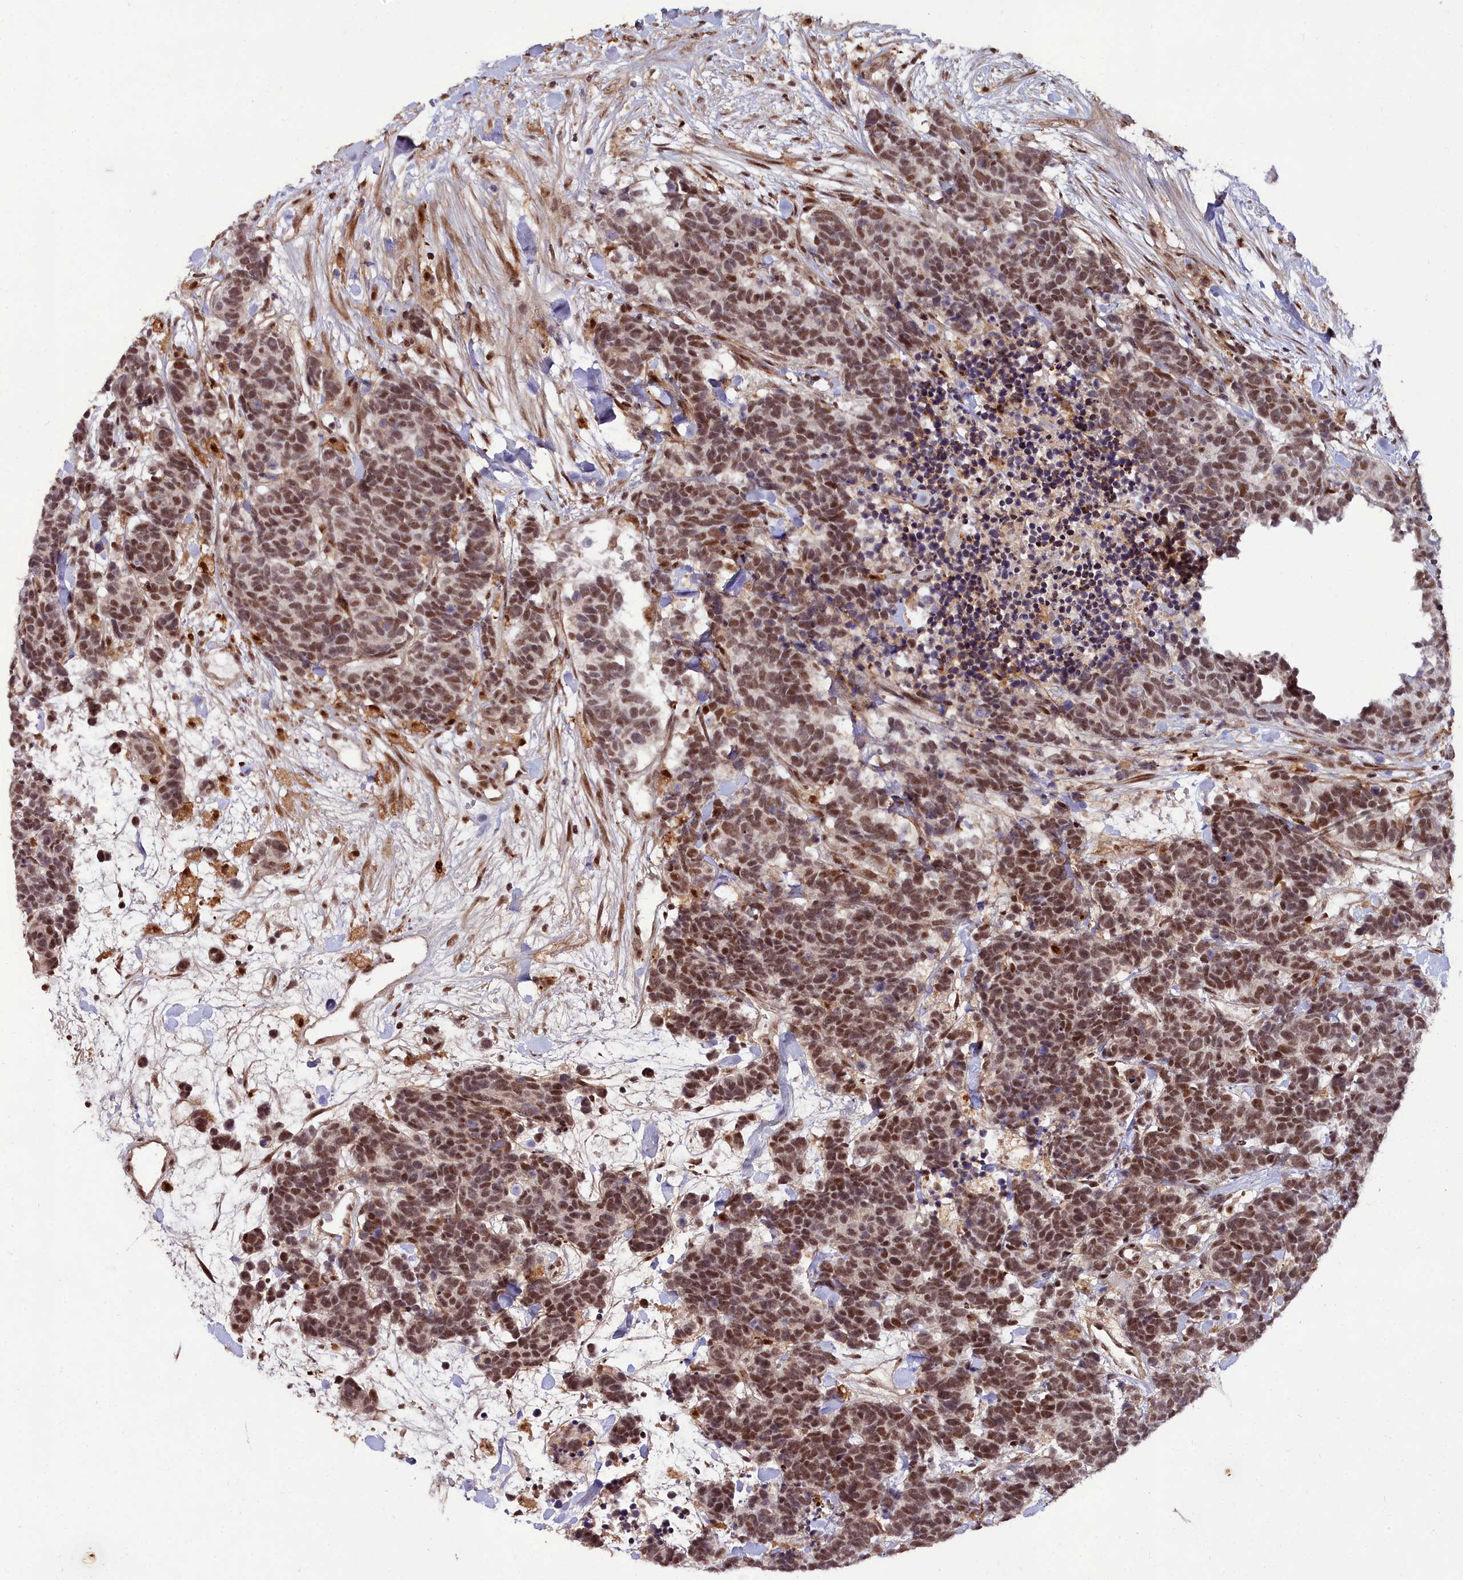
{"staining": {"intensity": "moderate", "quantity": ">75%", "location": "nuclear"}, "tissue": "carcinoid", "cell_type": "Tumor cells", "image_type": "cancer", "snomed": [{"axis": "morphology", "description": "Carcinoma, NOS"}, {"axis": "morphology", "description": "Carcinoid, malignant, NOS"}, {"axis": "topography", "description": "Prostate"}], "caption": "Brown immunohistochemical staining in carcinoid shows moderate nuclear expression in about >75% of tumor cells. The staining was performed using DAB (3,3'-diaminobenzidine), with brown indicating positive protein expression. Nuclei are stained blue with hematoxylin.", "gene": "CXXC1", "patient": {"sex": "male", "age": 57}}